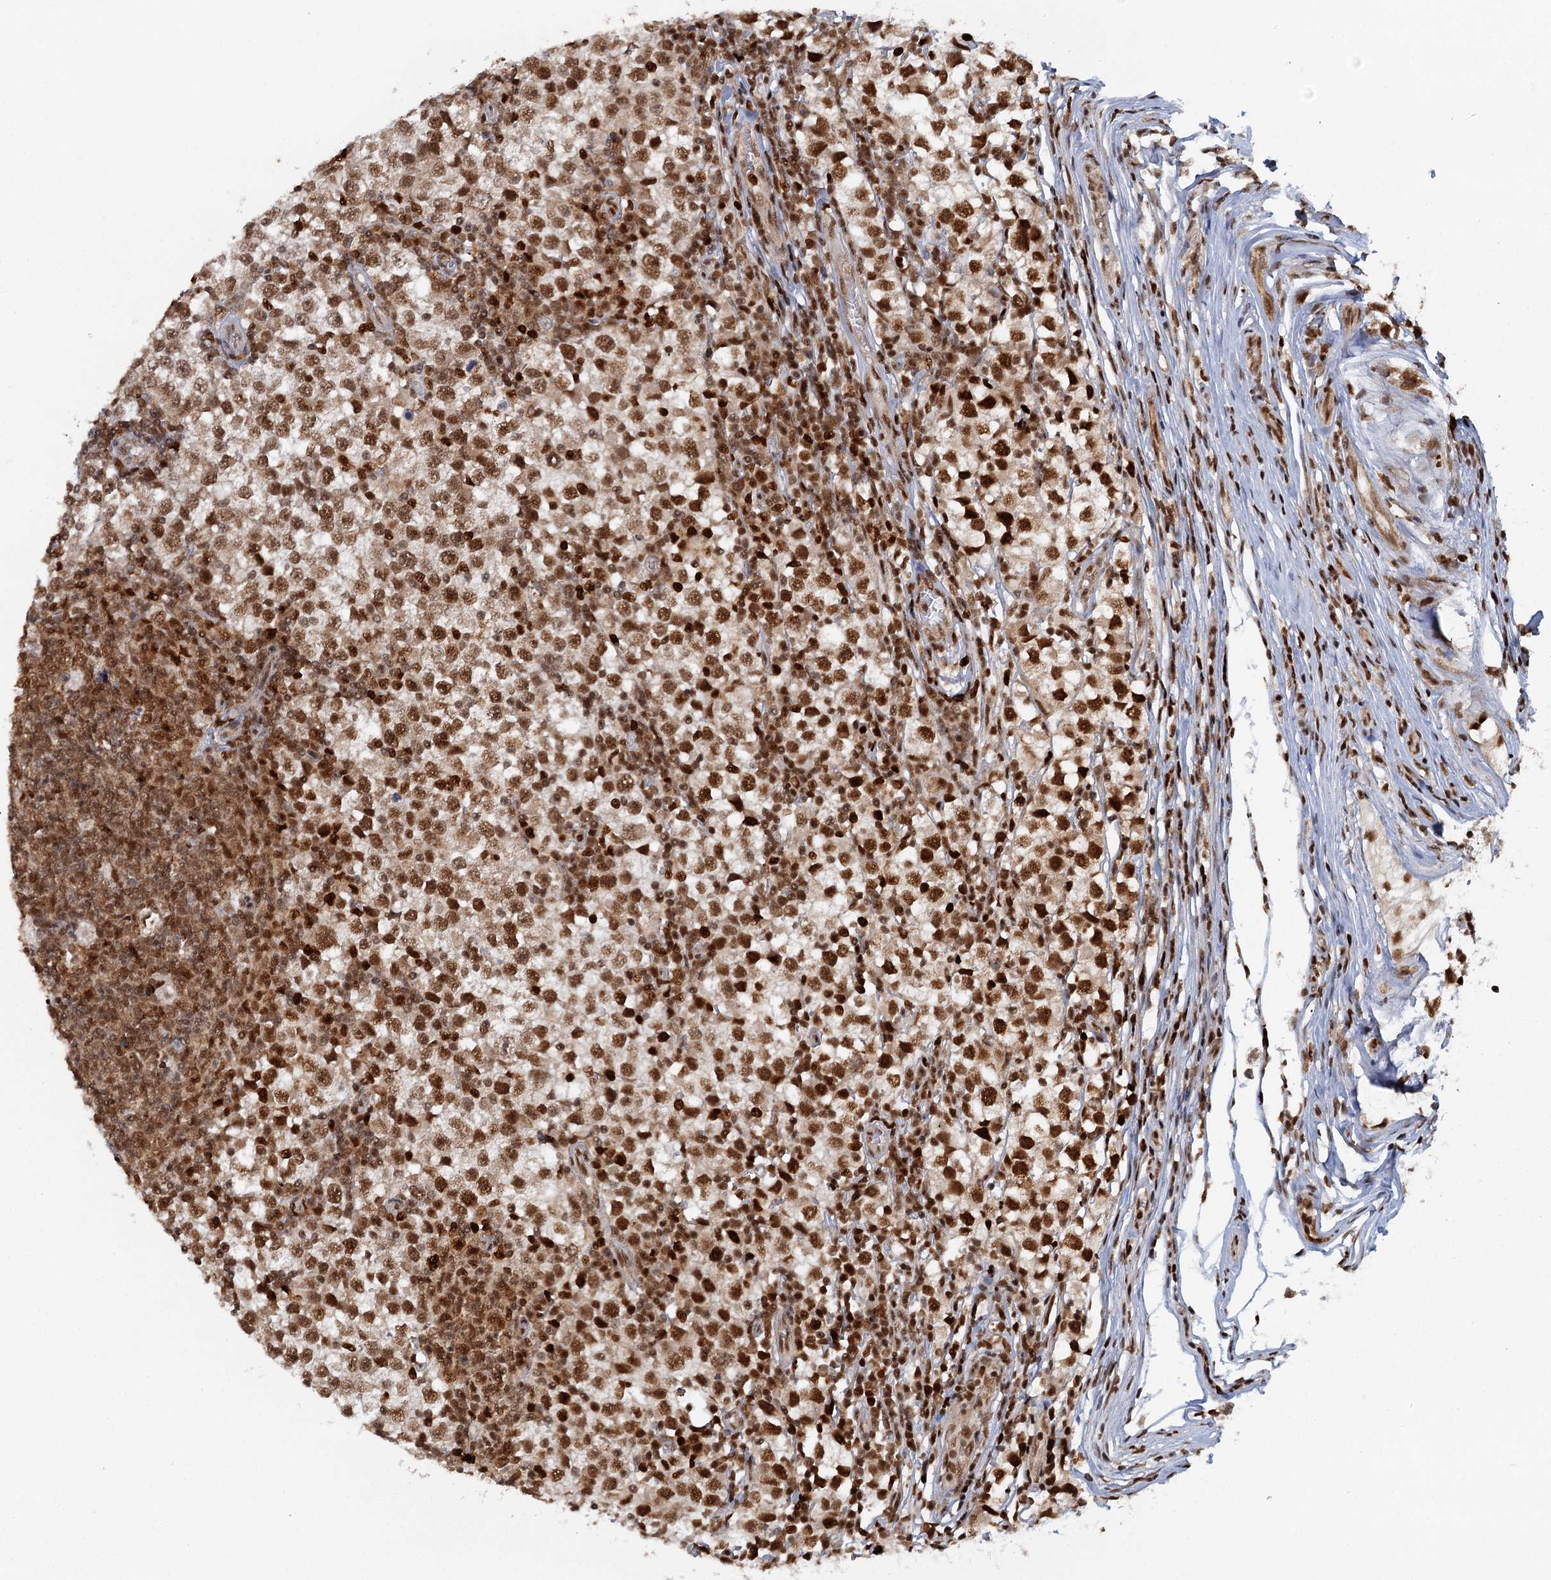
{"staining": {"intensity": "strong", "quantity": ">75%", "location": "nuclear"}, "tissue": "testis cancer", "cell_type": "Tumor cells", "image_type": "cancer", "snomed": [{"axis": "morphology", "description": "Seminoma, NOS"}, {"axis": "topography", "description": "Testis"}], "caption": "Testis cancer stained for a protein exhibits strong nuclear positivity in tumor cells.", "gene": "GPATCH11", "patient": {"sex": "male", "age": 65}}